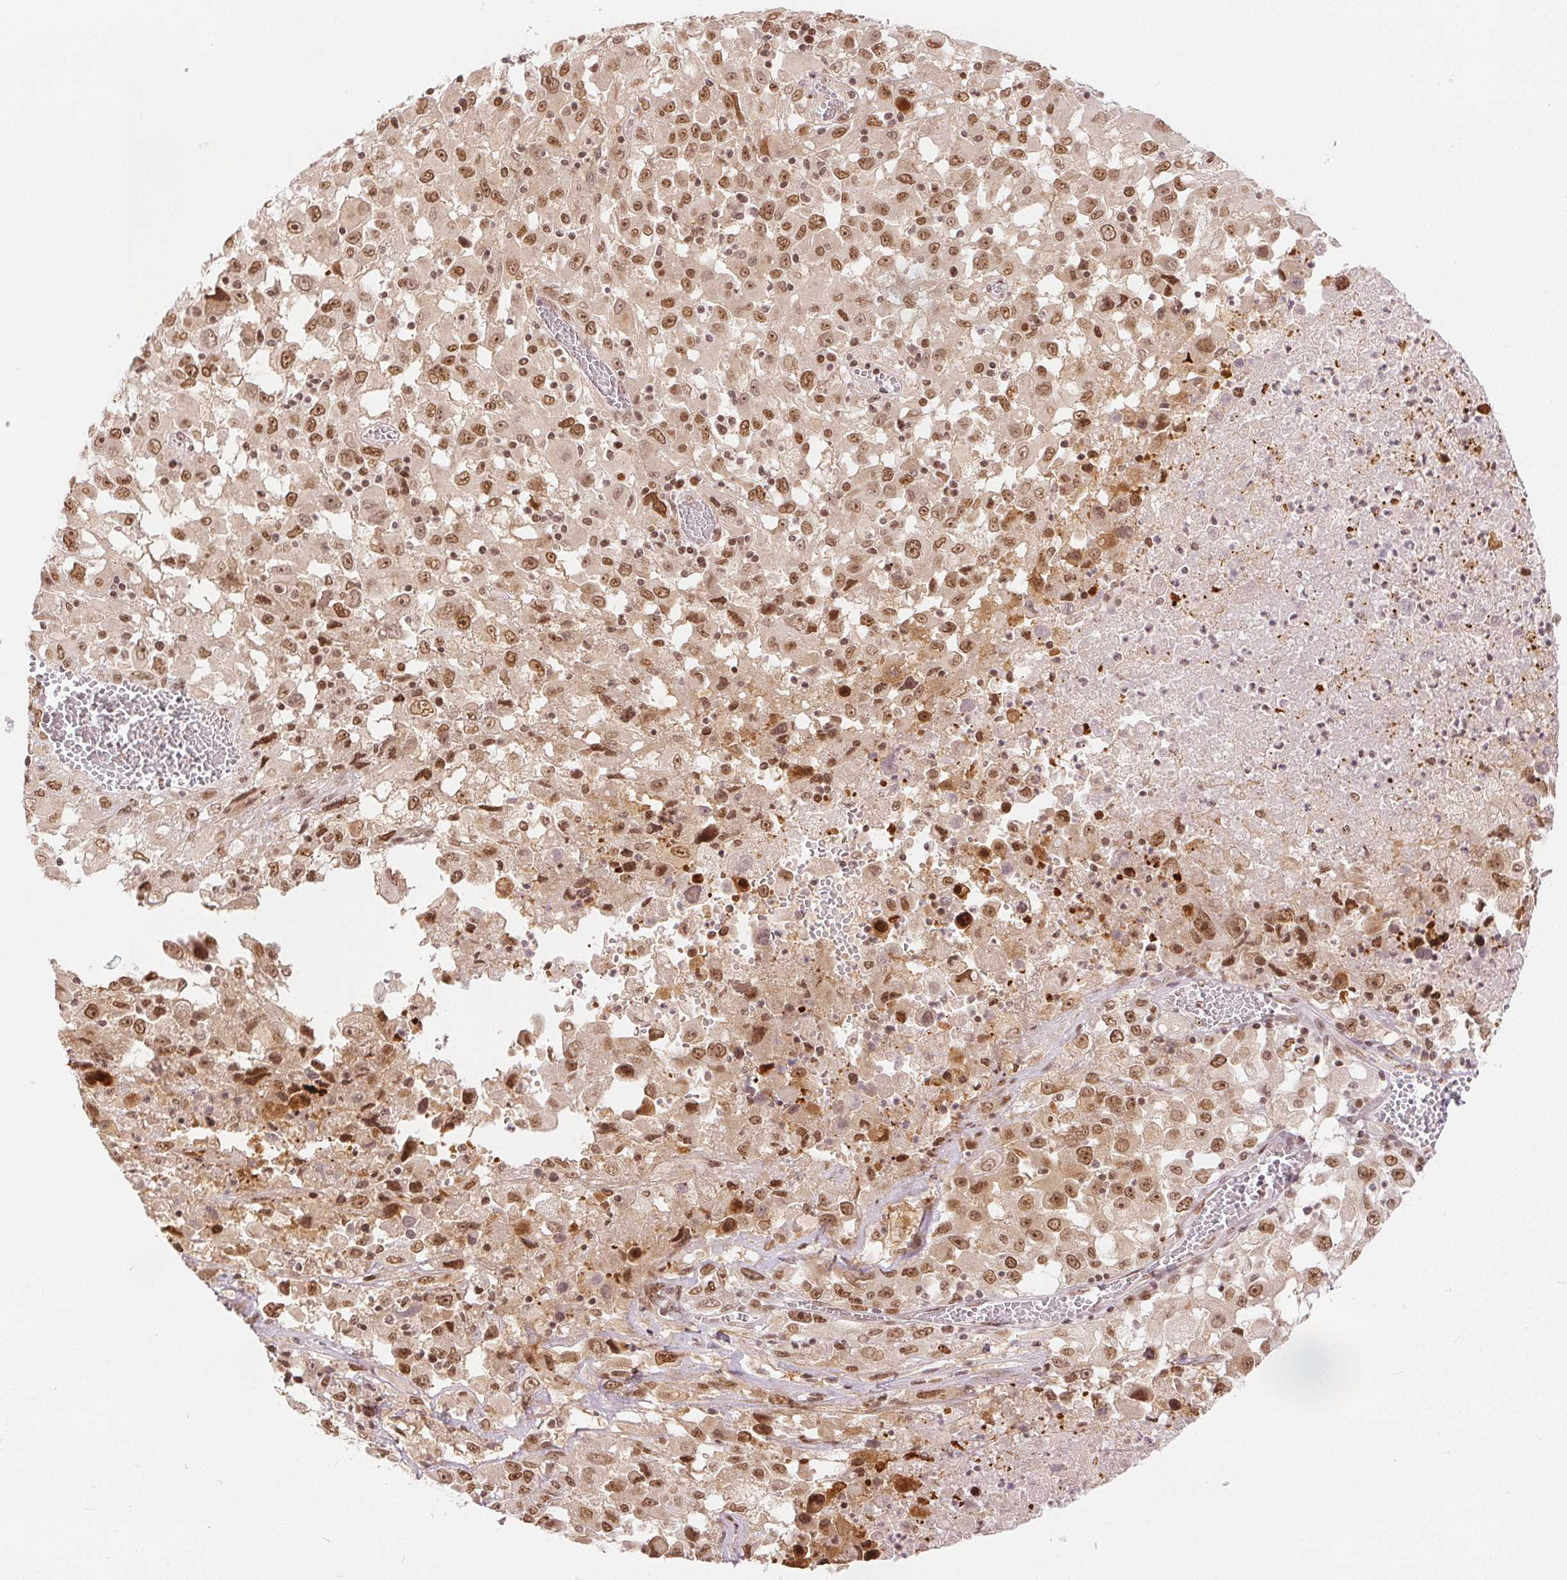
{"staining": {"intensity": "moderate", "quantity": ">75%", "location": "nuclear"}, "tissue": "melanoma", "cell_type": "Tumor cells", "image_type": "cancer", "snomed": [{"axis": "morphology", "description": "Malignant melanoma, Metastatic site"}, {"axis": "topography", "description": "Soft tissue"}], "caption": "Protein expression analysis of human melanoma reveals moderate nuclear expression in approximately >75% of tumor cells.", "gene": "DEK", "patient": {"sex": "male", "age": 50}}